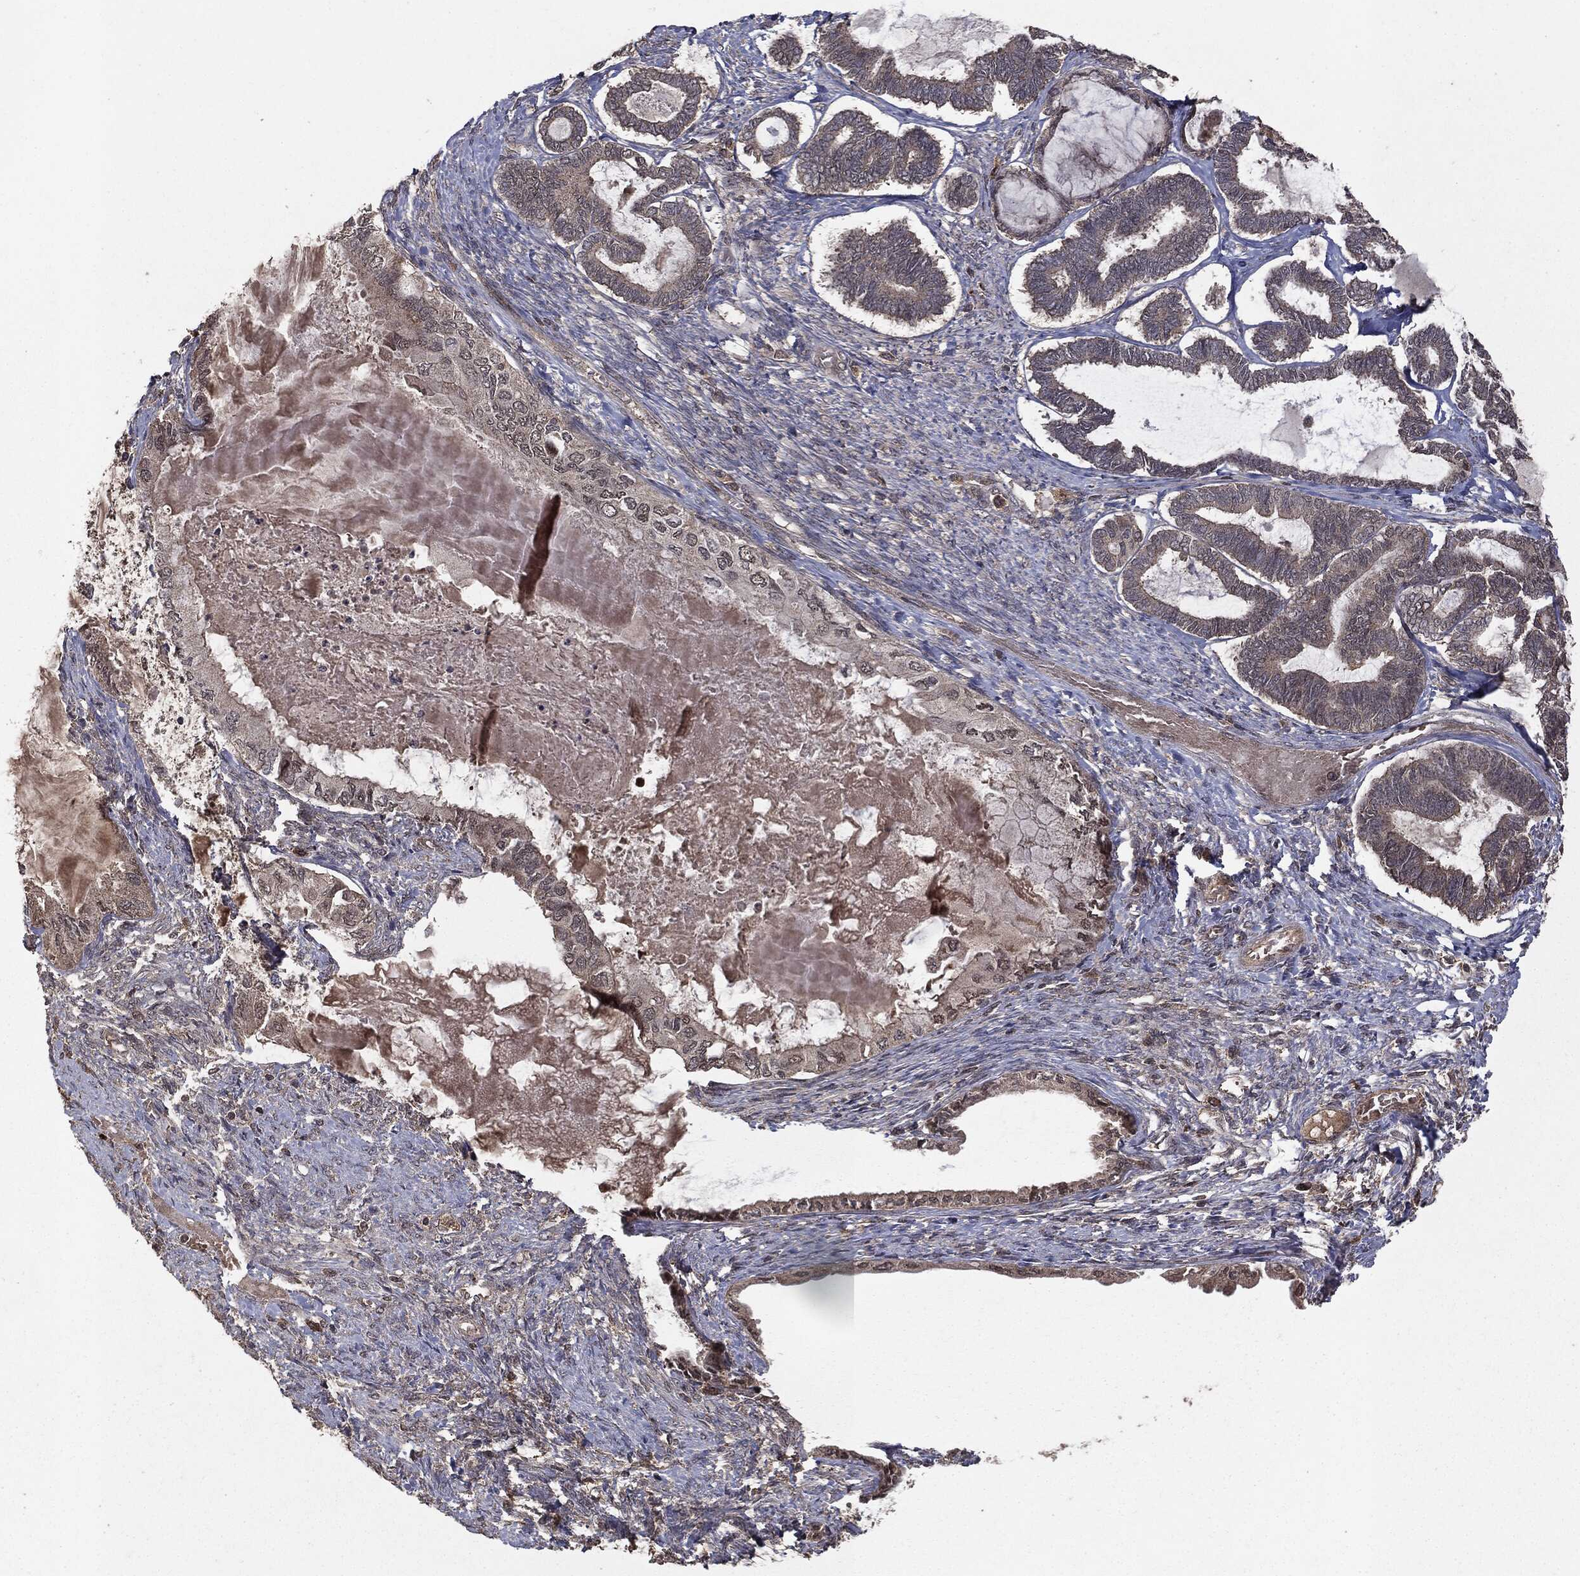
{"staining": {"intensity": "negative", "quantity": "none", "location": "none"}, "tissue": "ovarian cancer", "cell_type": "Tumor cells", "image_type": "cancer", "snomed": [{"axis": "morphology", "description": "Carcinoma, endometroid"}, {"axis": "topography", "description": "Ovary"}], "caption": "A high-resolution photomicrograph shows IHC staining of ovarian cancer (endometroid carcinoma), which reveals no significant positivity in tumor cells. (DAB immunohistochemistry with hematoxylin counter stain).", "gene": "MTOR", "patient": {"sex": "female", "age": 70}}